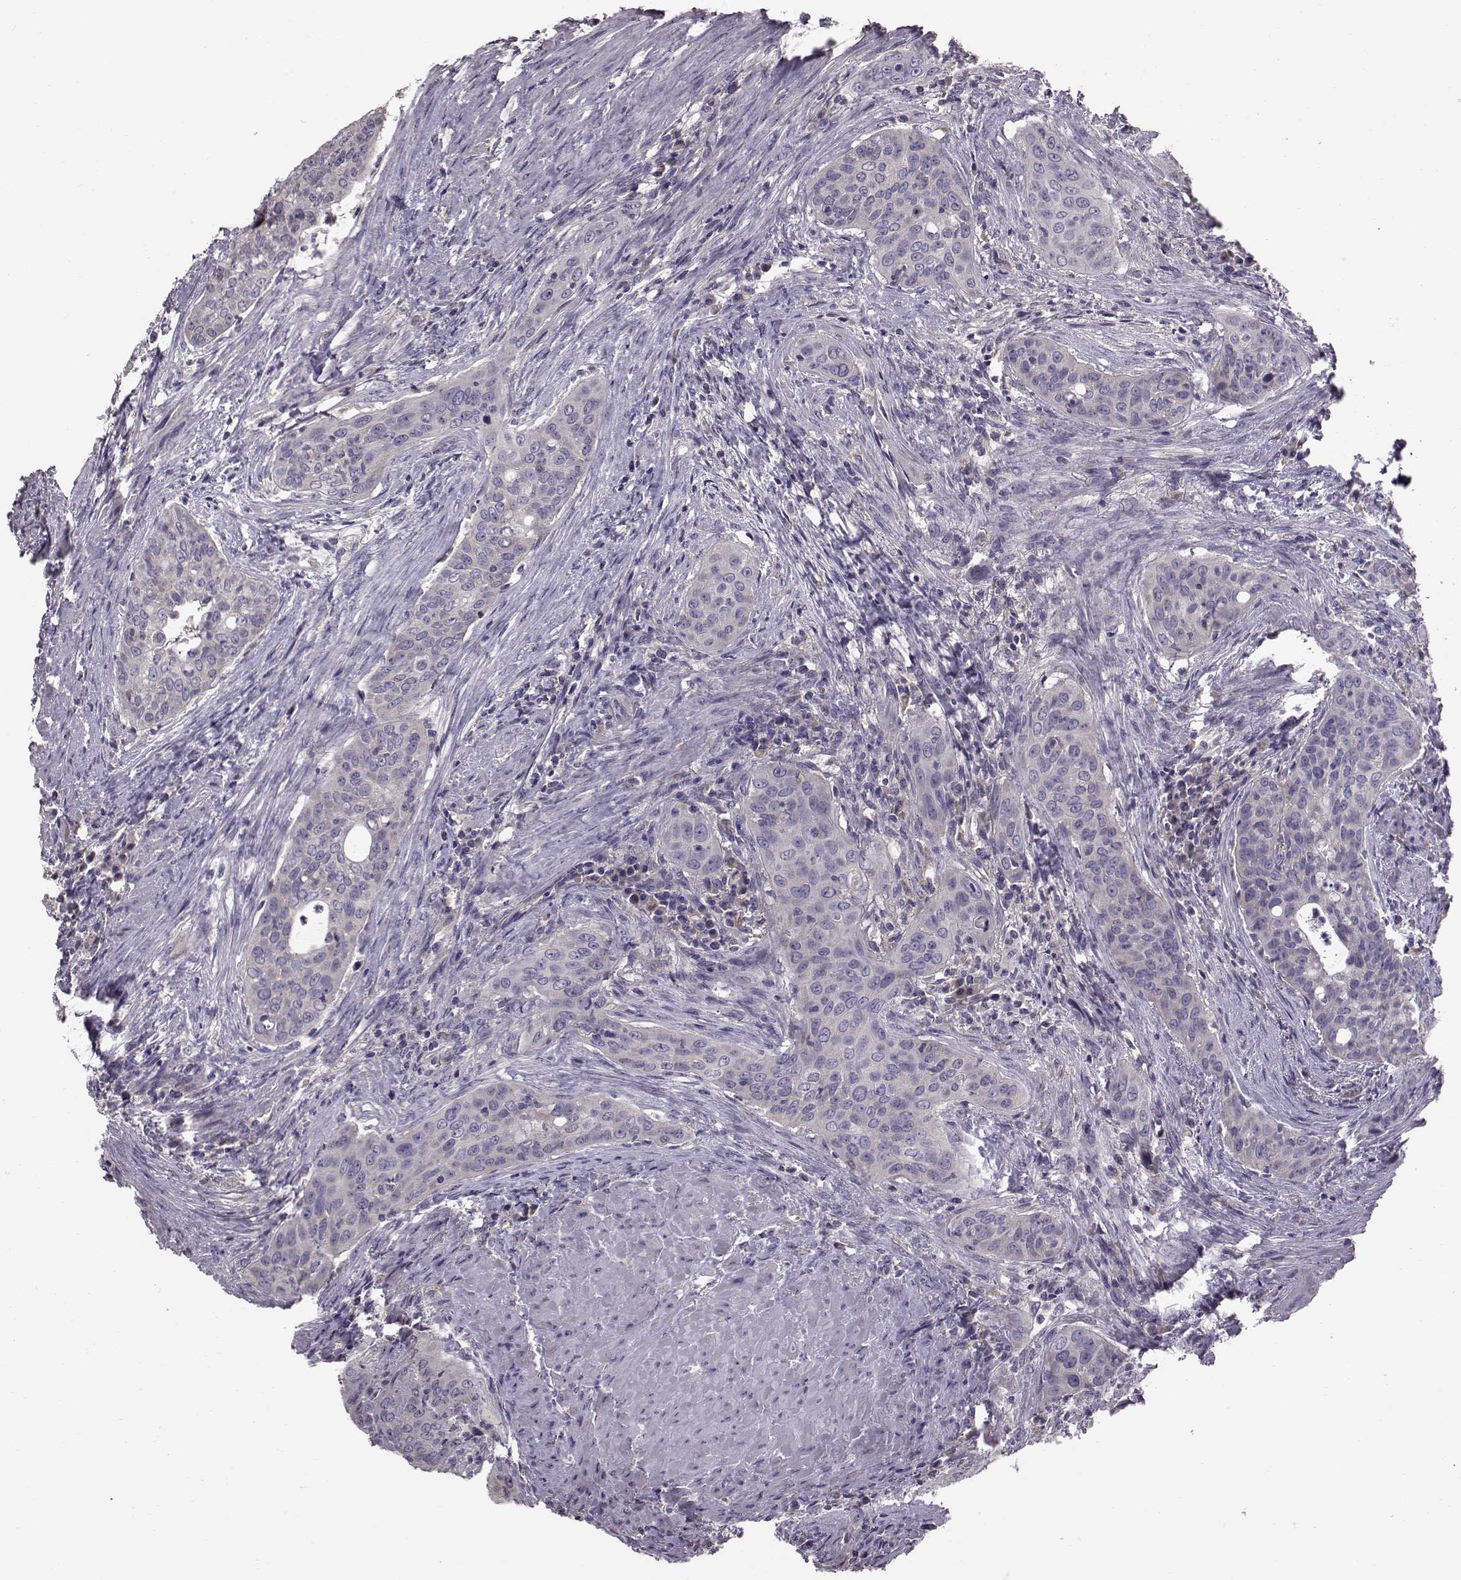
{"staining": {"intensity": "negative", "quantity": "none", "location": "none"}, "tissue": "urothelial cancer", "cell_type": "Tumor cells", "image_type": "cancer", "snomed": [{"axis": "morphology", "description": "Urothelial carcinoma, High grade"}, {"axis": "topography", "description": "Urinary bladder"}], "caption": "IHC of human urothelial cancer shows no expression in tumor cells. (DAB IHC with hematoxylin counter stain).", "gene": "ADGRG2", "patient": {"sex": "male", "age": 82}}